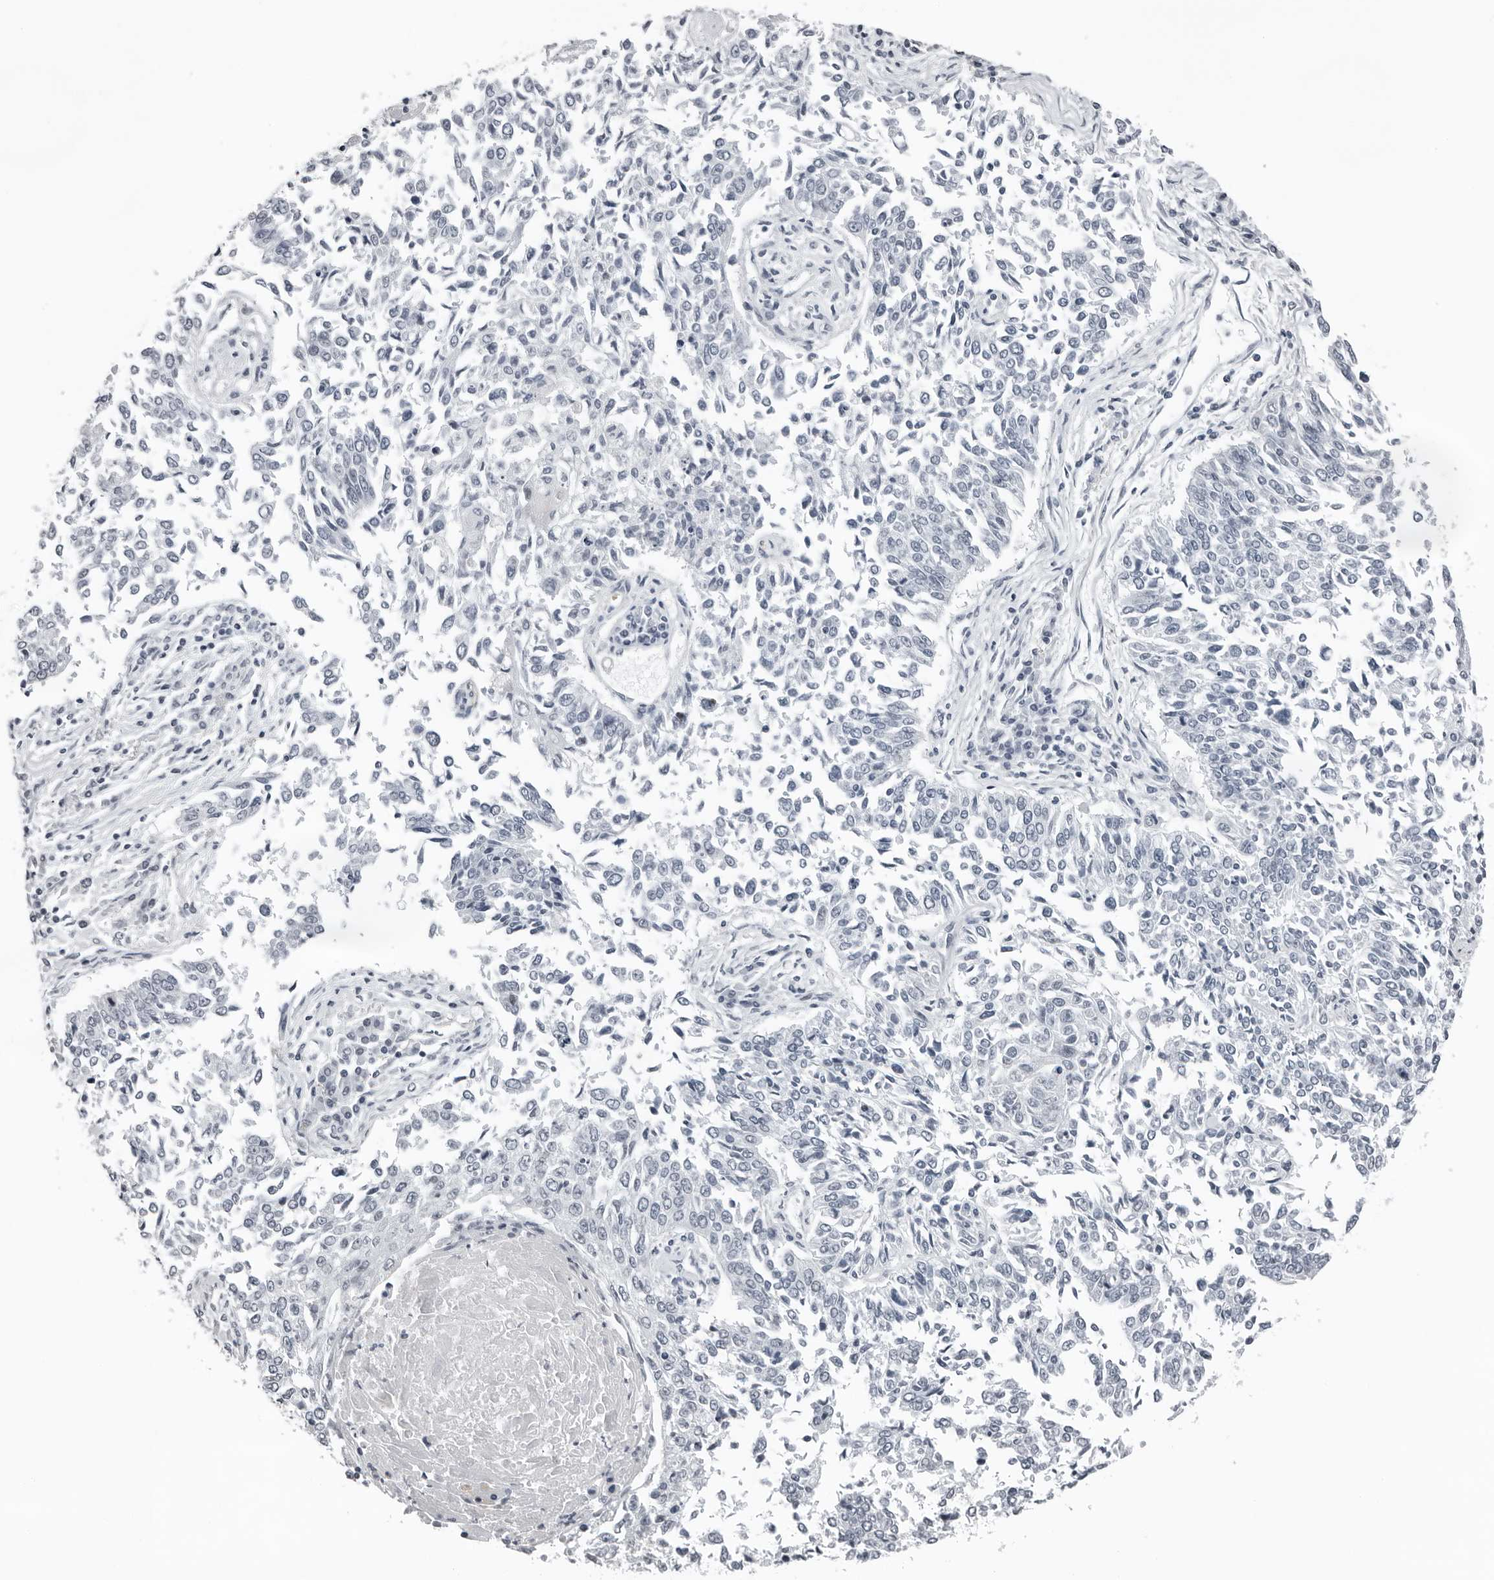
{"staining": {"intensity": "negative", "quantity": "none", "location": "none"}, "tissue": "lung cancer", "cell_type": "Tumor cells", "image_type": "cancer", "snomed": [{"axis": "morphology", "description": "Normal tissue, NOS"}, {"axis": "morphology", "description": "Squamous cell carcinoma, NOS"}, {"axis": "topography", "description": "Cartilage tissue"}, {"axis": "topography", "description": "Bronchus"}, {"axis": "topography", "description": "Lung"}, {"axis": "topography", "description": "Peripheral nerve tissue"}], "caption": "This photomicrograph is of squamous cell carcinoma (lung) stained with immunohistochemistry (IHC) to label a protein in brown with the nuclei are counter-stained blue. There is no positivity in tumor cells.", "gene": "PPP1R42", "patient": {"sex": "female", "age": 49}}